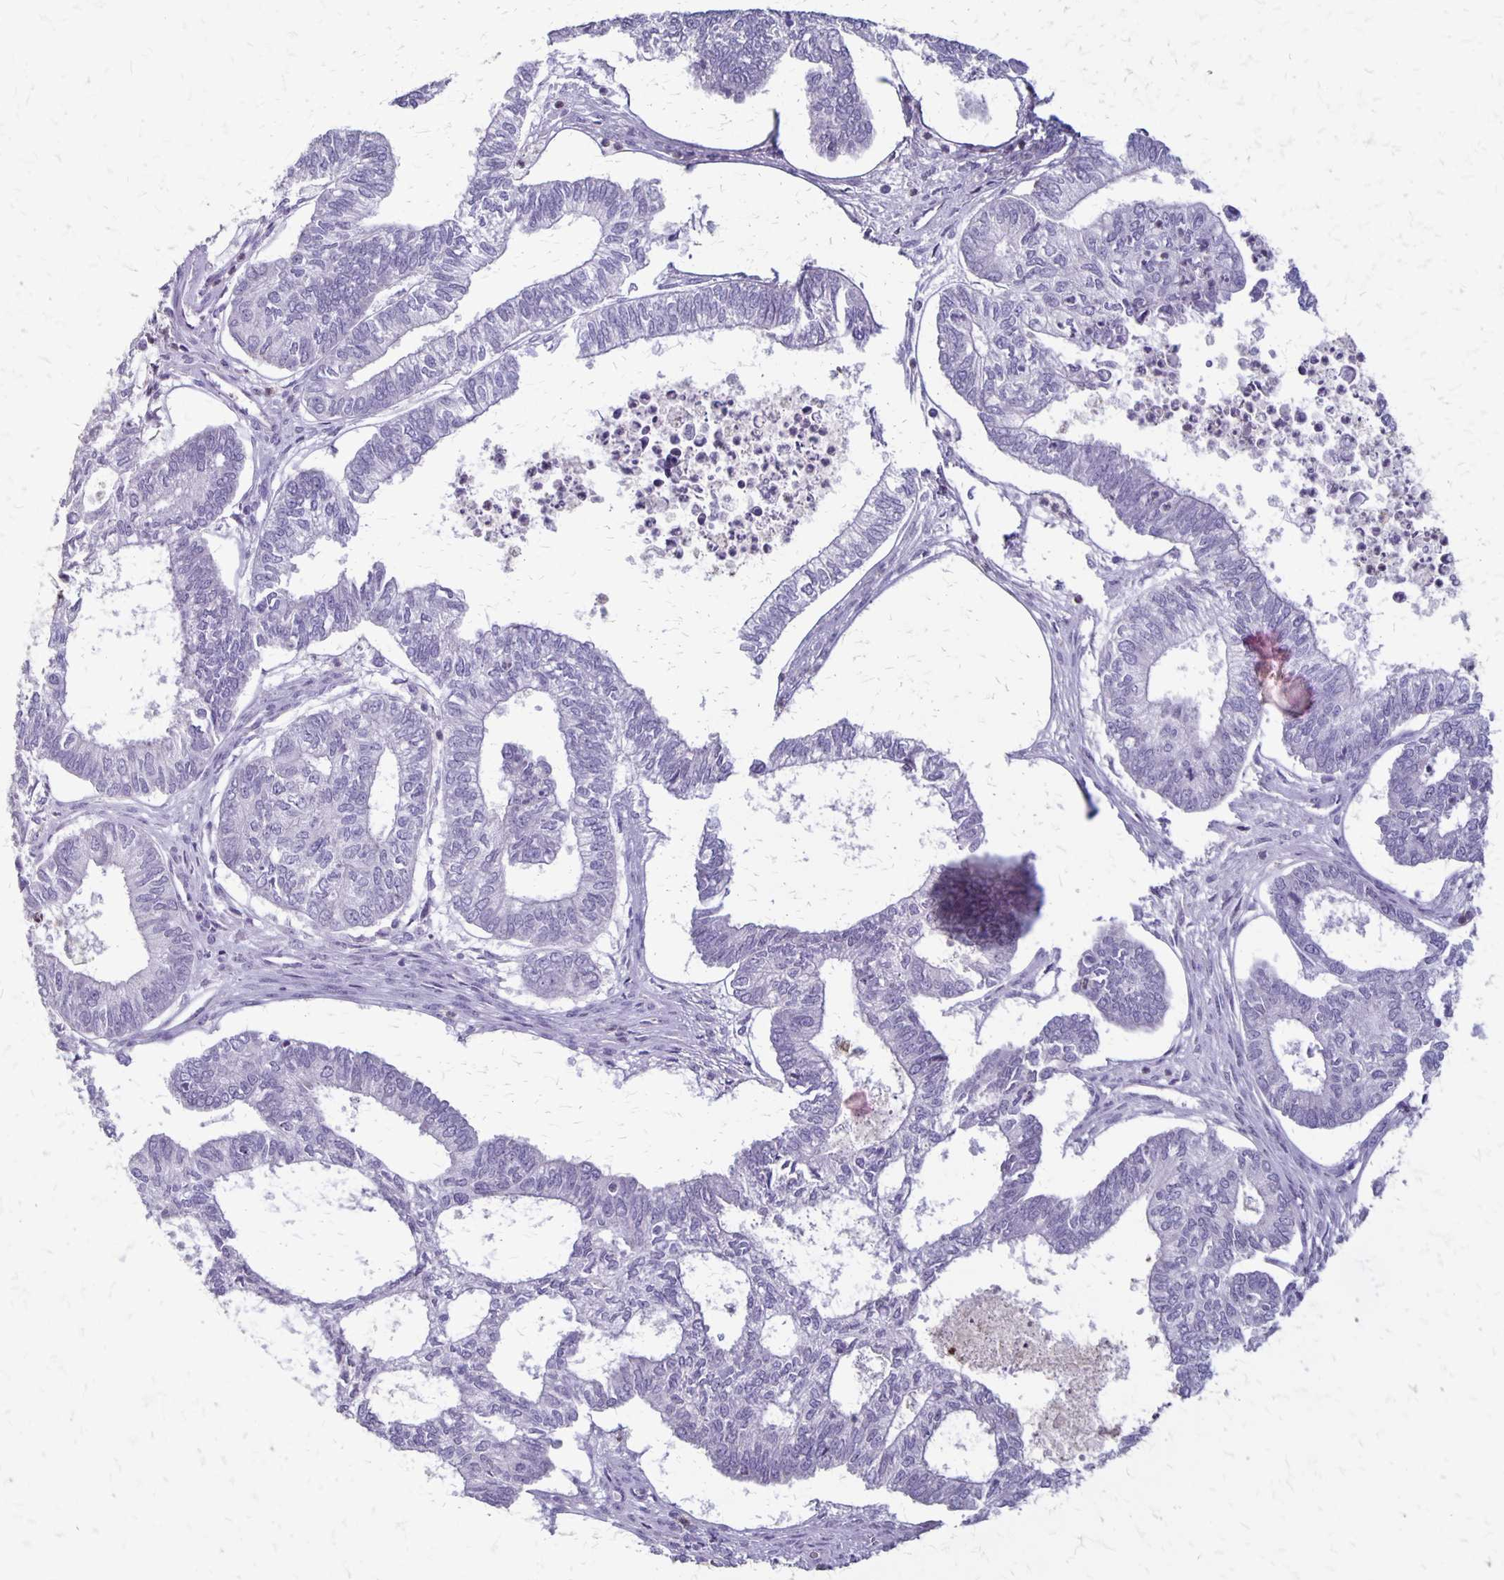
{"staining": {"intensity": "negative", "quantity": "none", "location": "none"}, "tissue": "ovarian cancer", "cell_type": "Tumor cells", "image_type": "cancer", "snomed": [{"axis": "morphology", "description": "Carcinoma, endometroid"}, {"axis": "topography", "description": "Ovary"}], "caption": "Tumor cells show no significant staining in endometroid carcinoma (ovarian).", "gene": "SEPTIN5", "patient": {"sex": "female", "age": 64}}